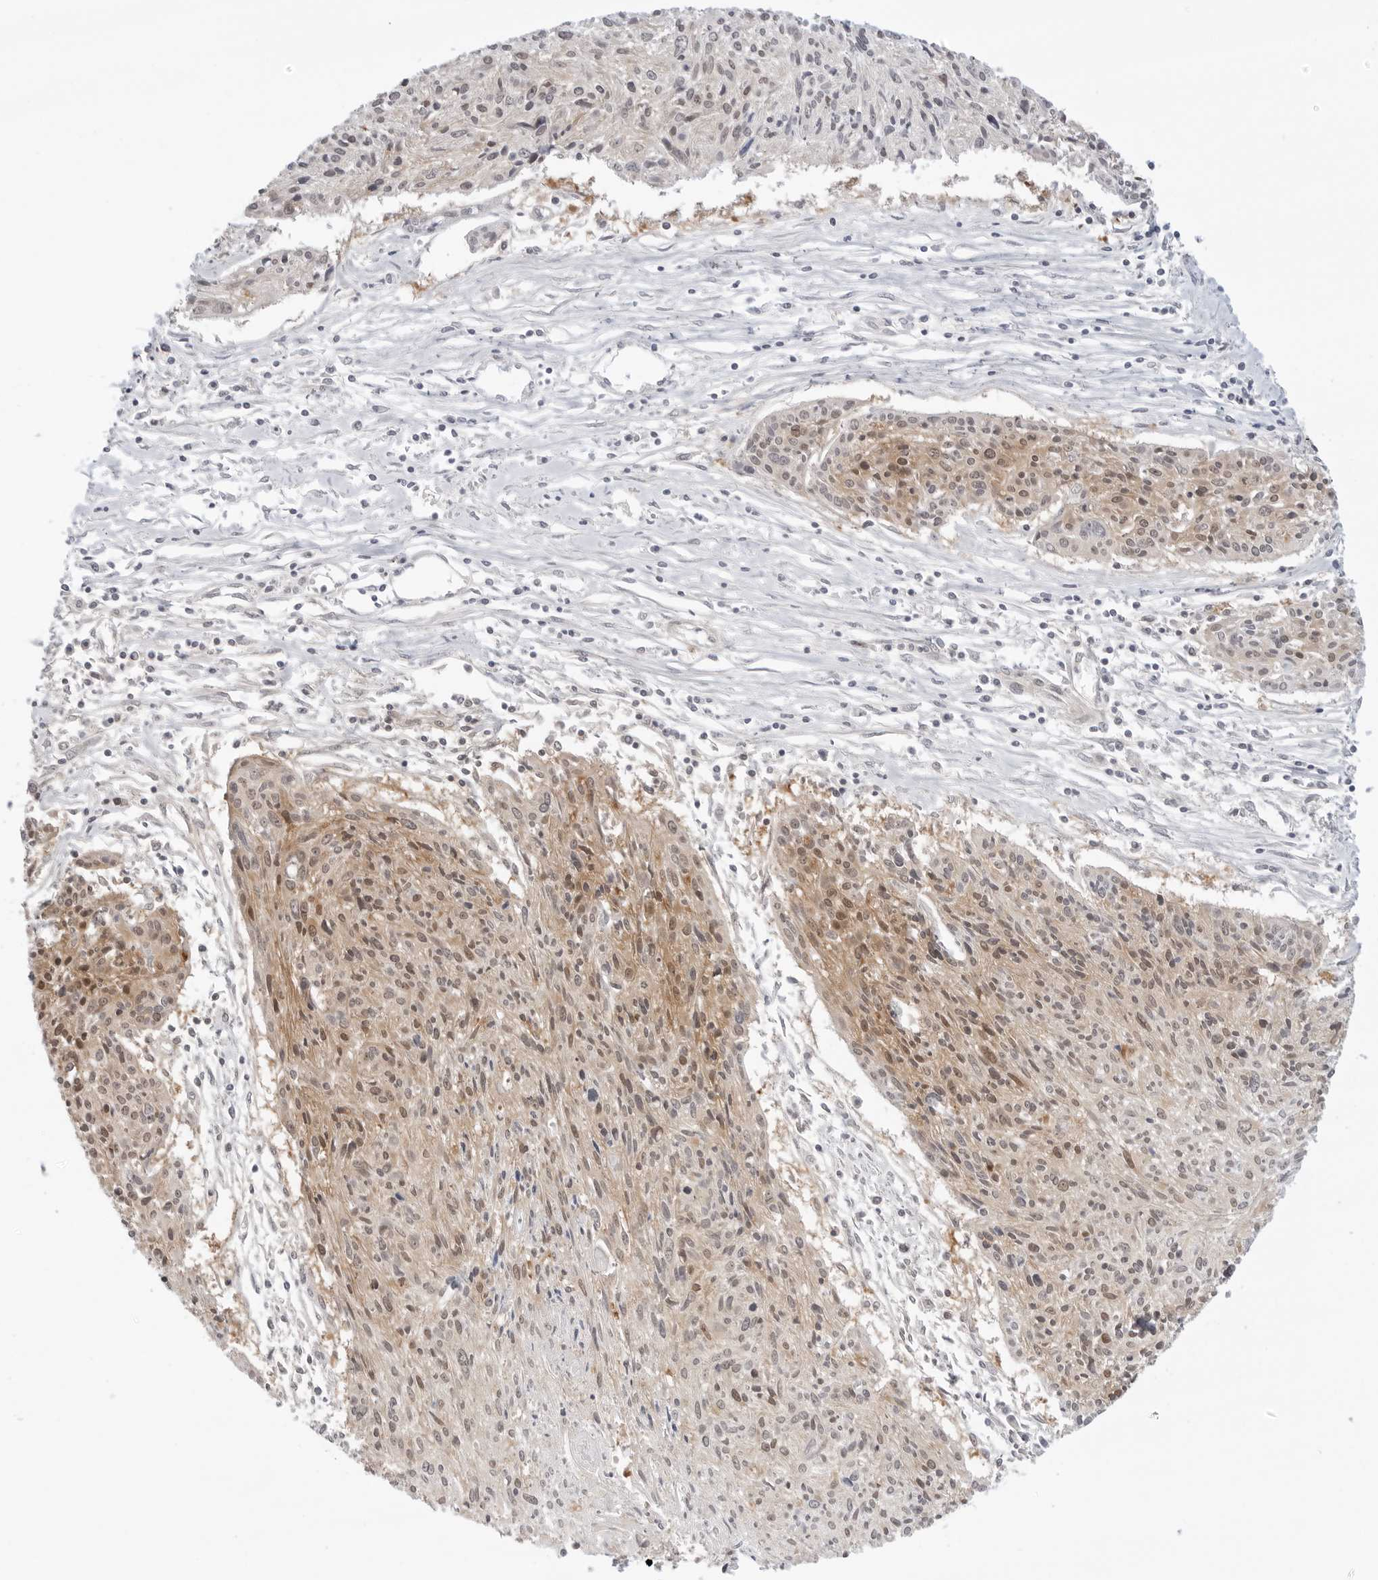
{"staining": {"intensity": "moderate", "quantity": "25%-75%", "location": "cytoplasmic/membranous,nuclear"}, "tissue": "cervical cancer", "cell_type": "Tumor cells", "image_type": "cancer", "snomed": [{"axis": "morphology", "description": "Squamous cell carcinoma, NOS"}, {"axis": "topography", "description": "Cervix"}], "caption": "Cervical cancer stained with DAB (3,3'-diaminobenzidine) IHC reveals medium levels of moderate cytoplasmic/membranous and nuclear staining in about 25%-75% of tumor cells. The protein is shown in brown color, while the nuclei are stained blue.", "gene": "NUDC", "patient": {"sex": "female", "age": 51}}